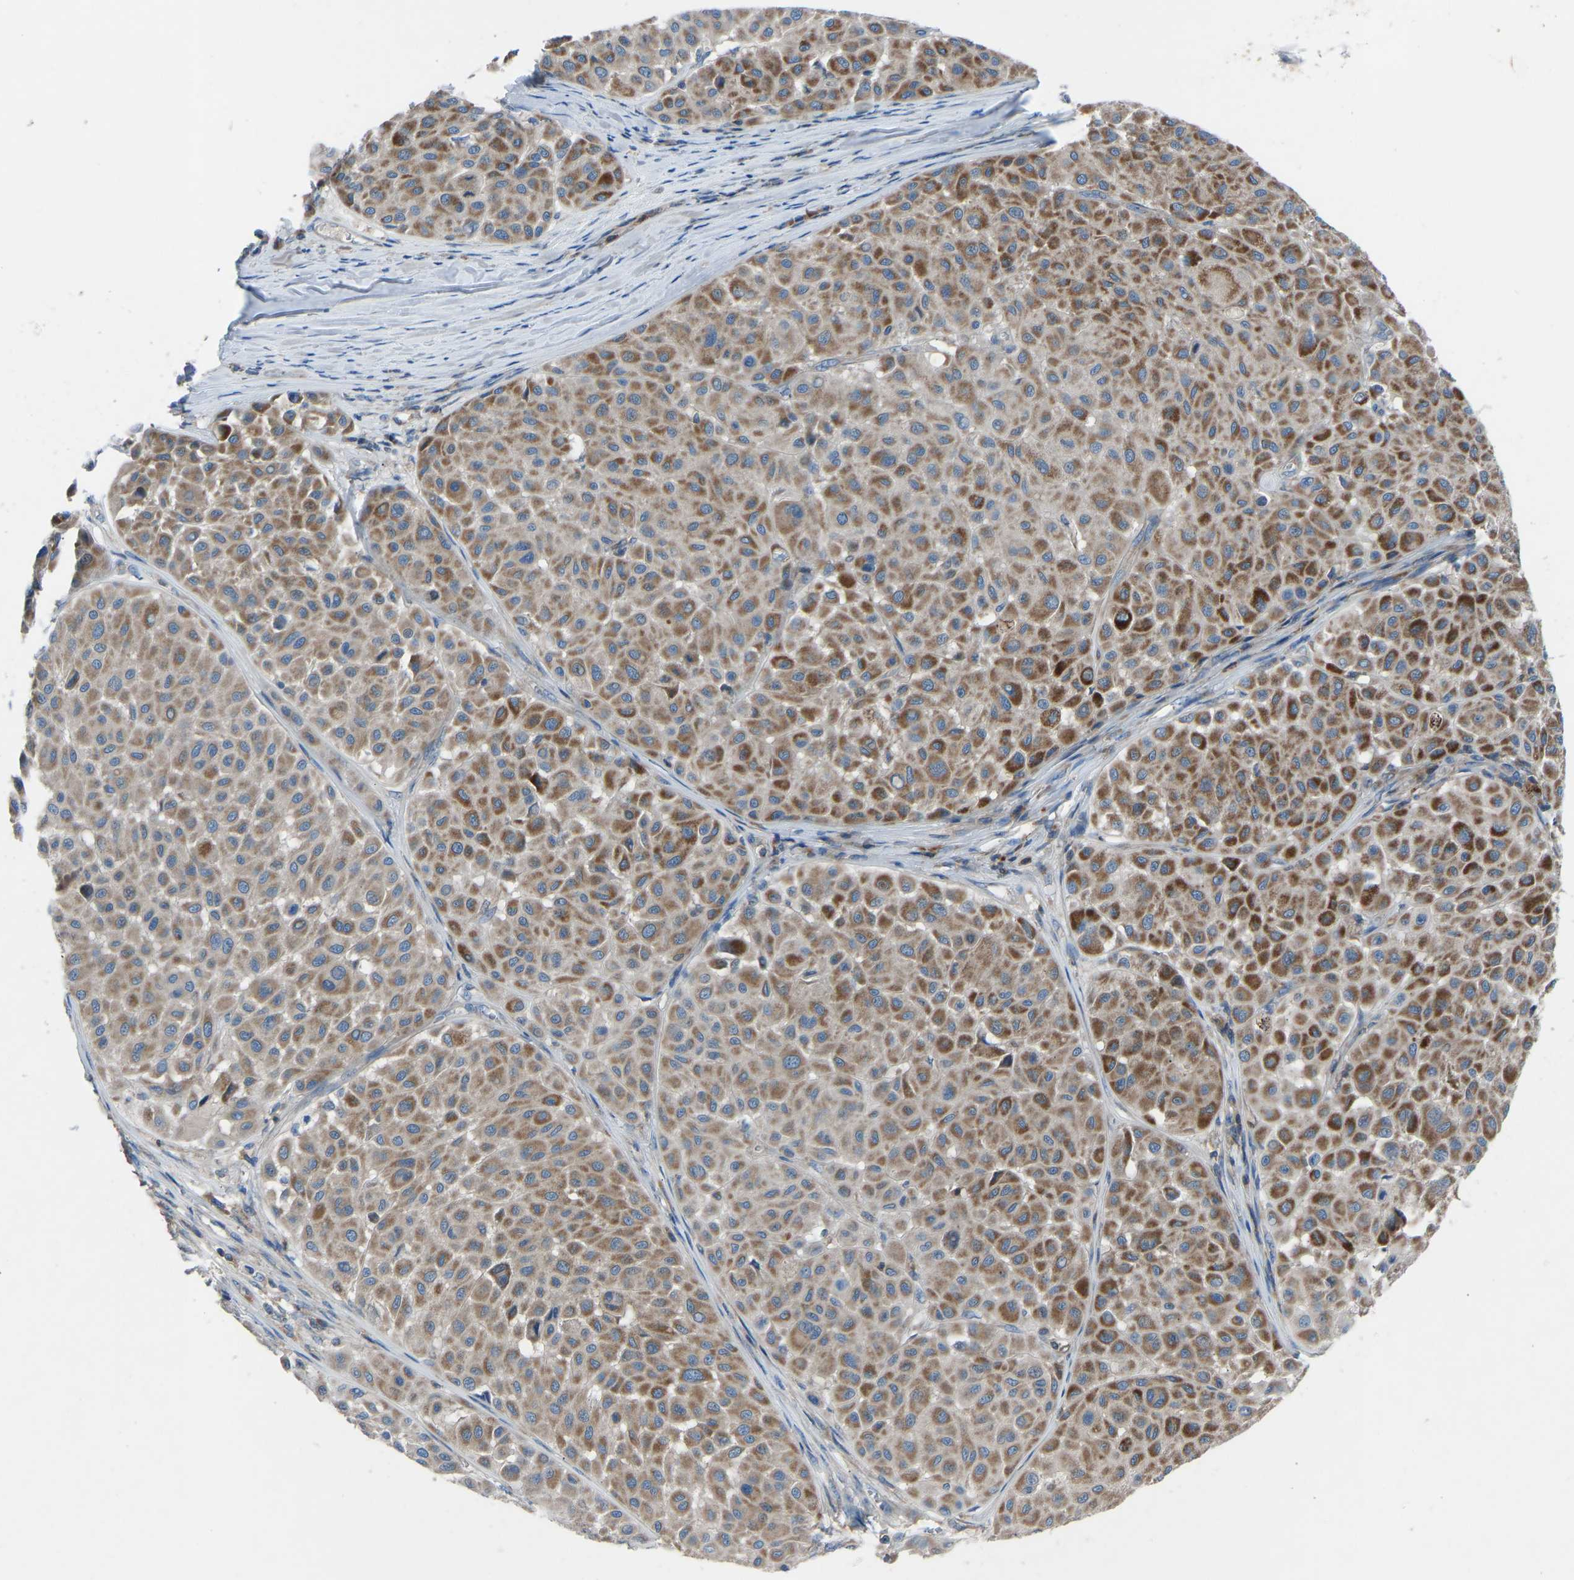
{"staining": {"intensity": "moderate", "quantity": ">75%", "location": "cytoplasmic/membranous"}, "tissue": "melanoma", "cell_type": "Tumor cells", "image_type": "cancer", "snomed": [{"axis": "morphology", "description": "Malignant melanoma, Metastatic site"}, {"axis": "topography", "description": "Soft tissue"}], "caption": "Protein staining of malignant melanoma (metastatic site) tissue demonstrates moderate cytoplasmic/membranous staining in approximately >75% of tumor cells.", "gene": "GRK6", "patient": {"sex": "male", "age": 41}}